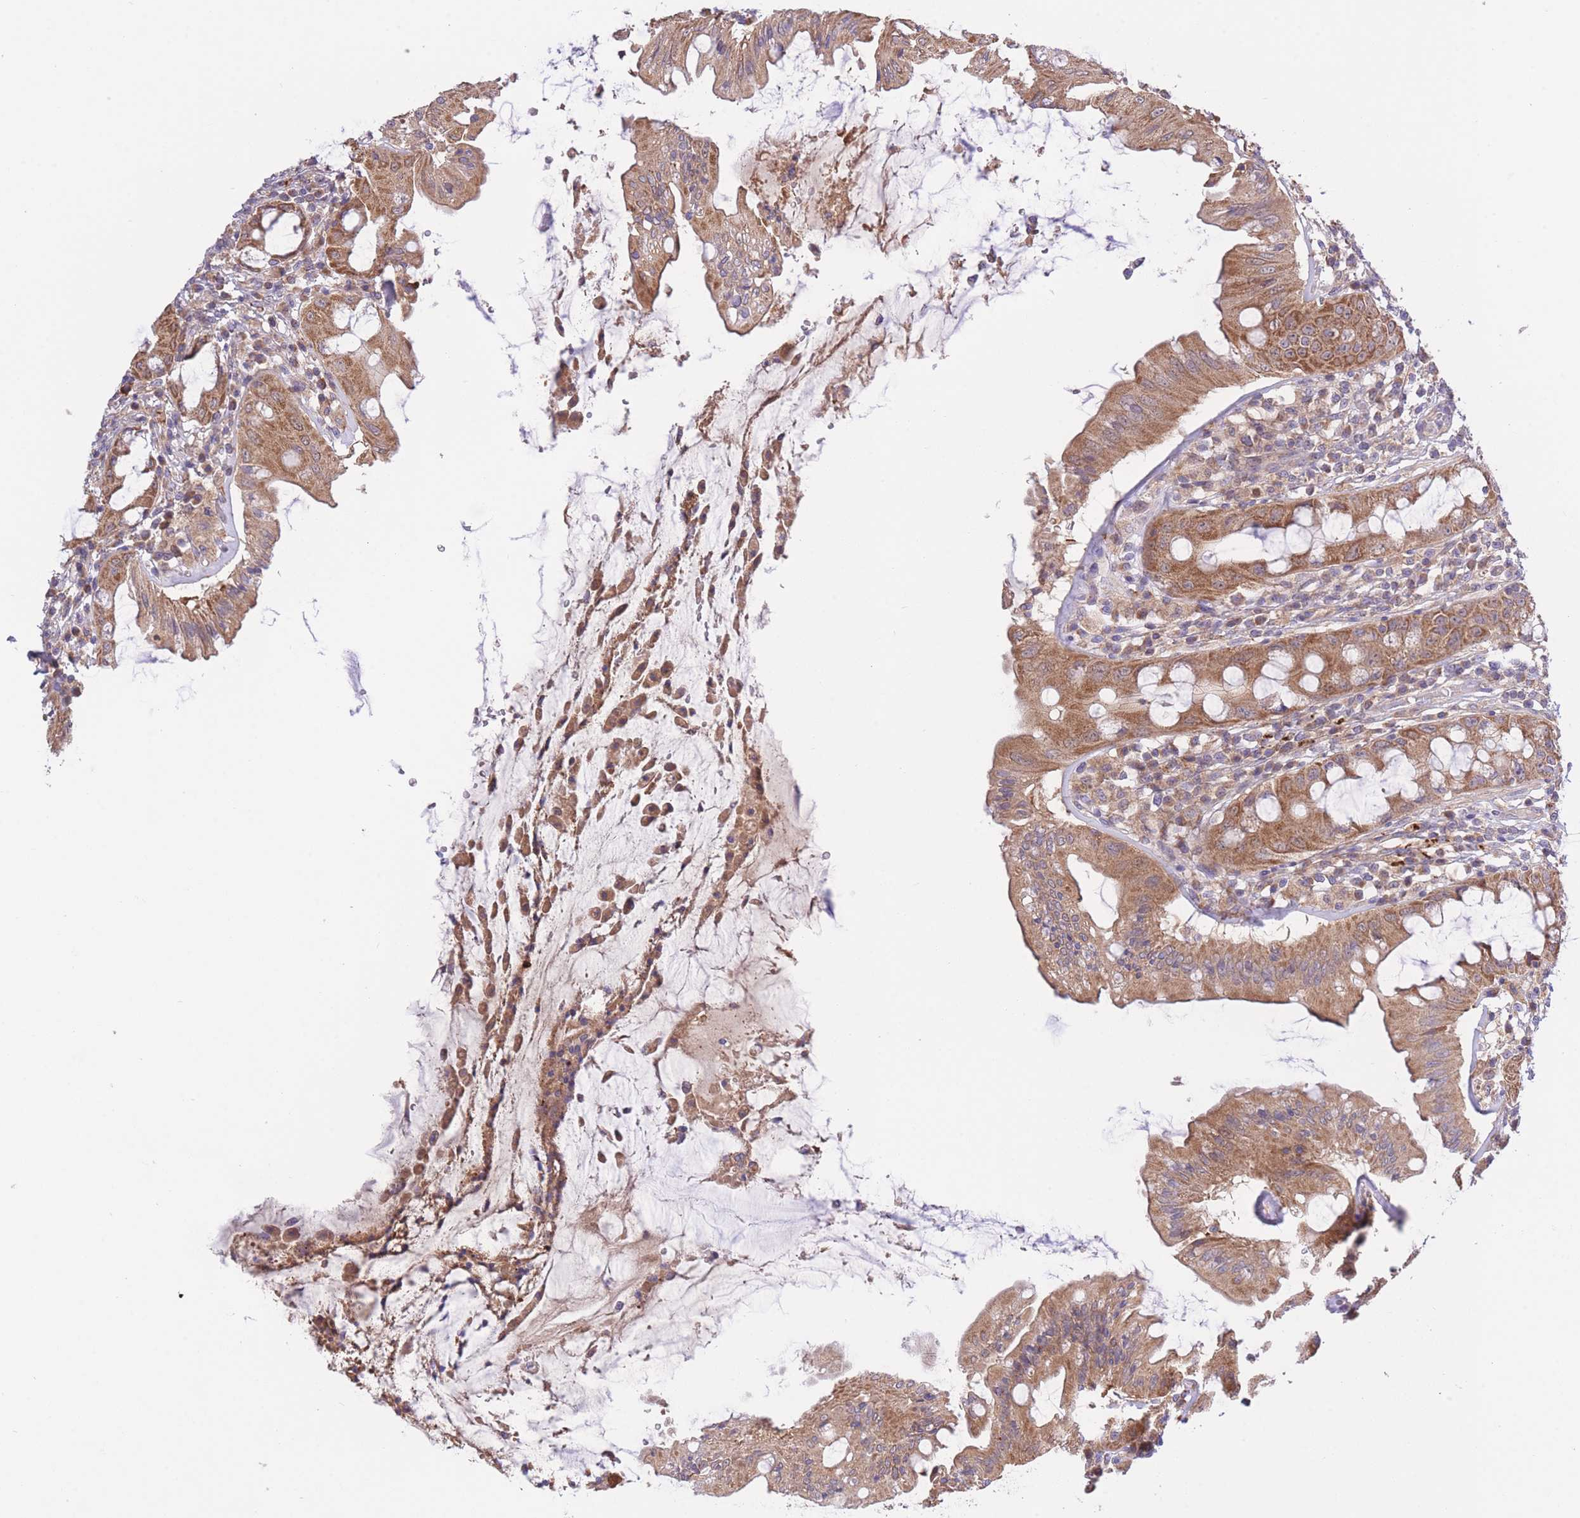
{"staining": {"intensity": "strong", "quantity": ">75%", "location": "cytoplasmic/membranous"}, "tissue": "rectum", "cell_type": "Glandular cells", "image_type": "normal", "snomed": [{"axis": "morphology", "description": "Normal tissue, NOS"}, {"axis": "topography", "description": "Rectum"}], "caption": "Strong cytoplasmic/membranous protein staining is seen in about >75% of glandular cells in rectum. (DAB (3,3'-diaminobenzidine) IHC, brown staining for protein, blue staining for nuclei).", "gene": "ATP13A2", "patient": {"sex": "female", "age": 57}}